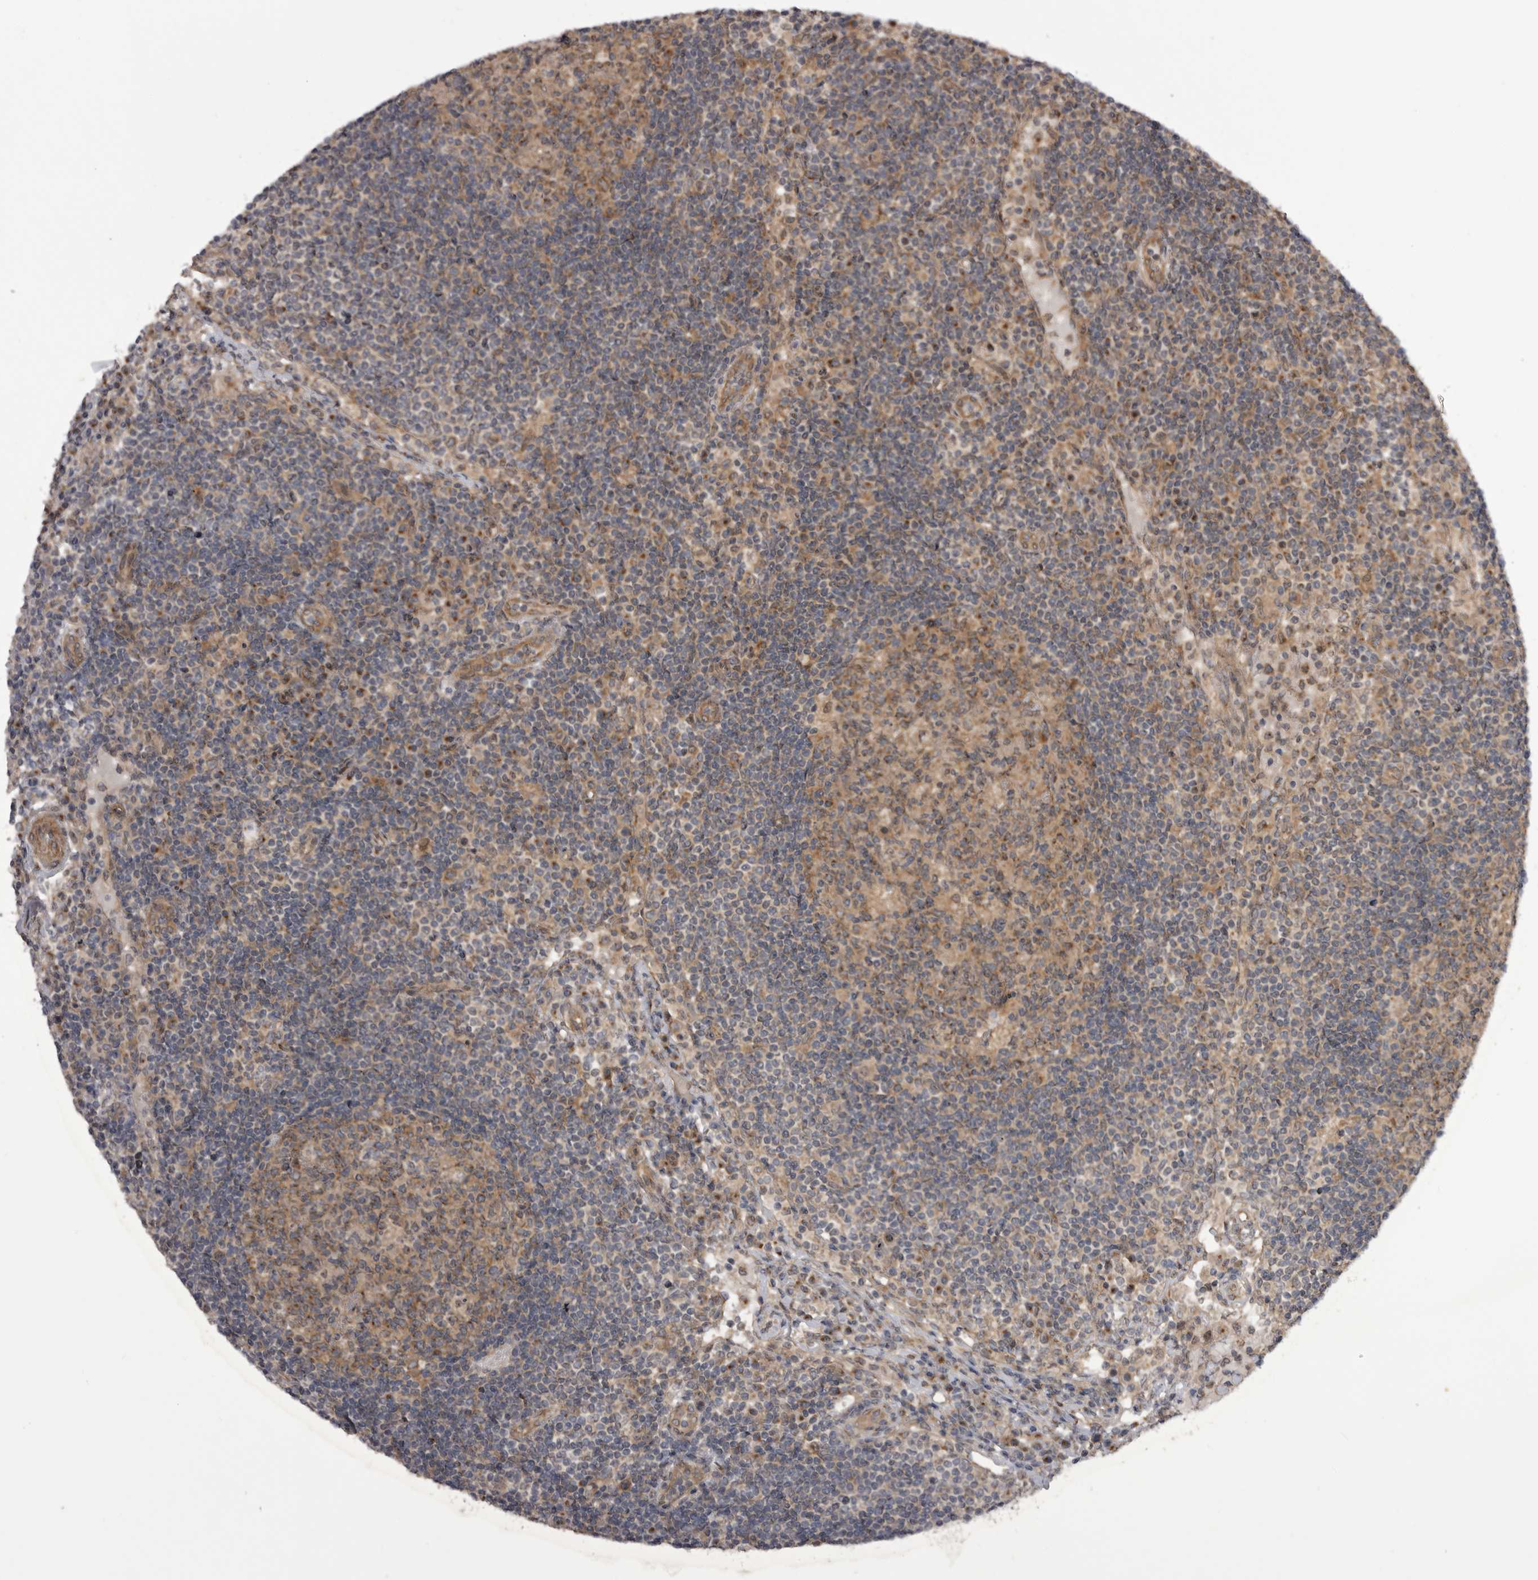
{"staining": {"intensity": "moderate", "quantity": ">75%", "location": "cytoplasmic/membranous"}, "tissue": "lymph node", "cell_type": "Germinal center cells", "image_type": "normal", "snomed": [{"axis": "morphology", "description": "Normal tissue, NOS"}, {"axis": "topography", "description": "Lymph node"}], "caption": "This is a micrograph of immunohistochemistry (IHC) staining of unremarkable lymph node, which shows moderate expression in the cytoplasmic/membranous of germinal center cells.", "gene": "PDCL", "patient": {"sex": "female", "age": 53}}